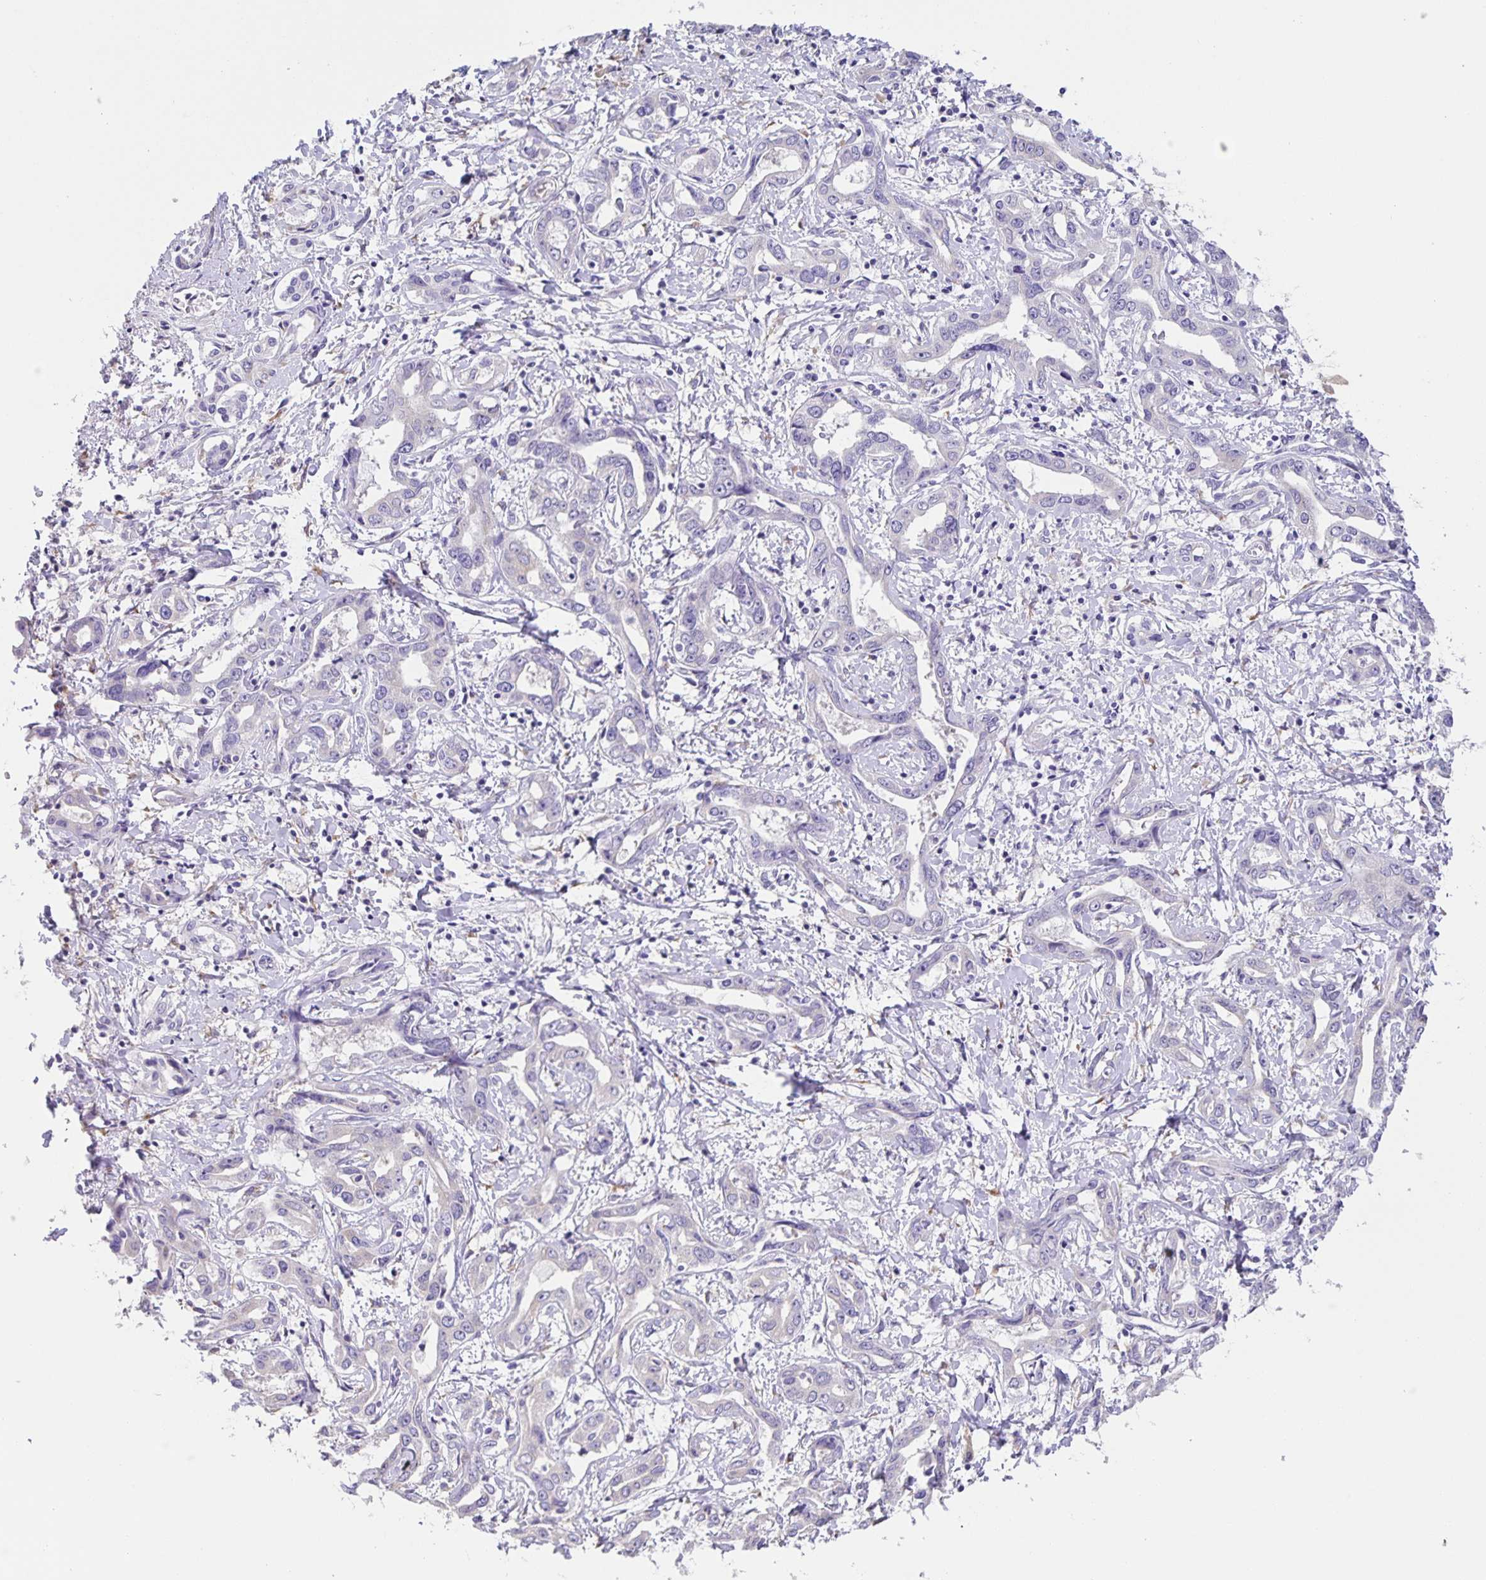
{"staining": {"intensity": "negative", "quantity": "none", "location": "none"}, "tissue": "liver cancer", "cell_type": "Tumor cells", "image_type": "cancer", "snomed": [{"axis": "morphology", "description": "Cholangiocarcinoma"}, {"axis": "topography", "description": "Liver"}], "caption": "Immunohistochemical staining of human liver cancer (cholangiocarcinoma) reveals no significant staining in tumor cells.", "gene": "PRR36", "patient": {"sex": "male", "age": 59}}